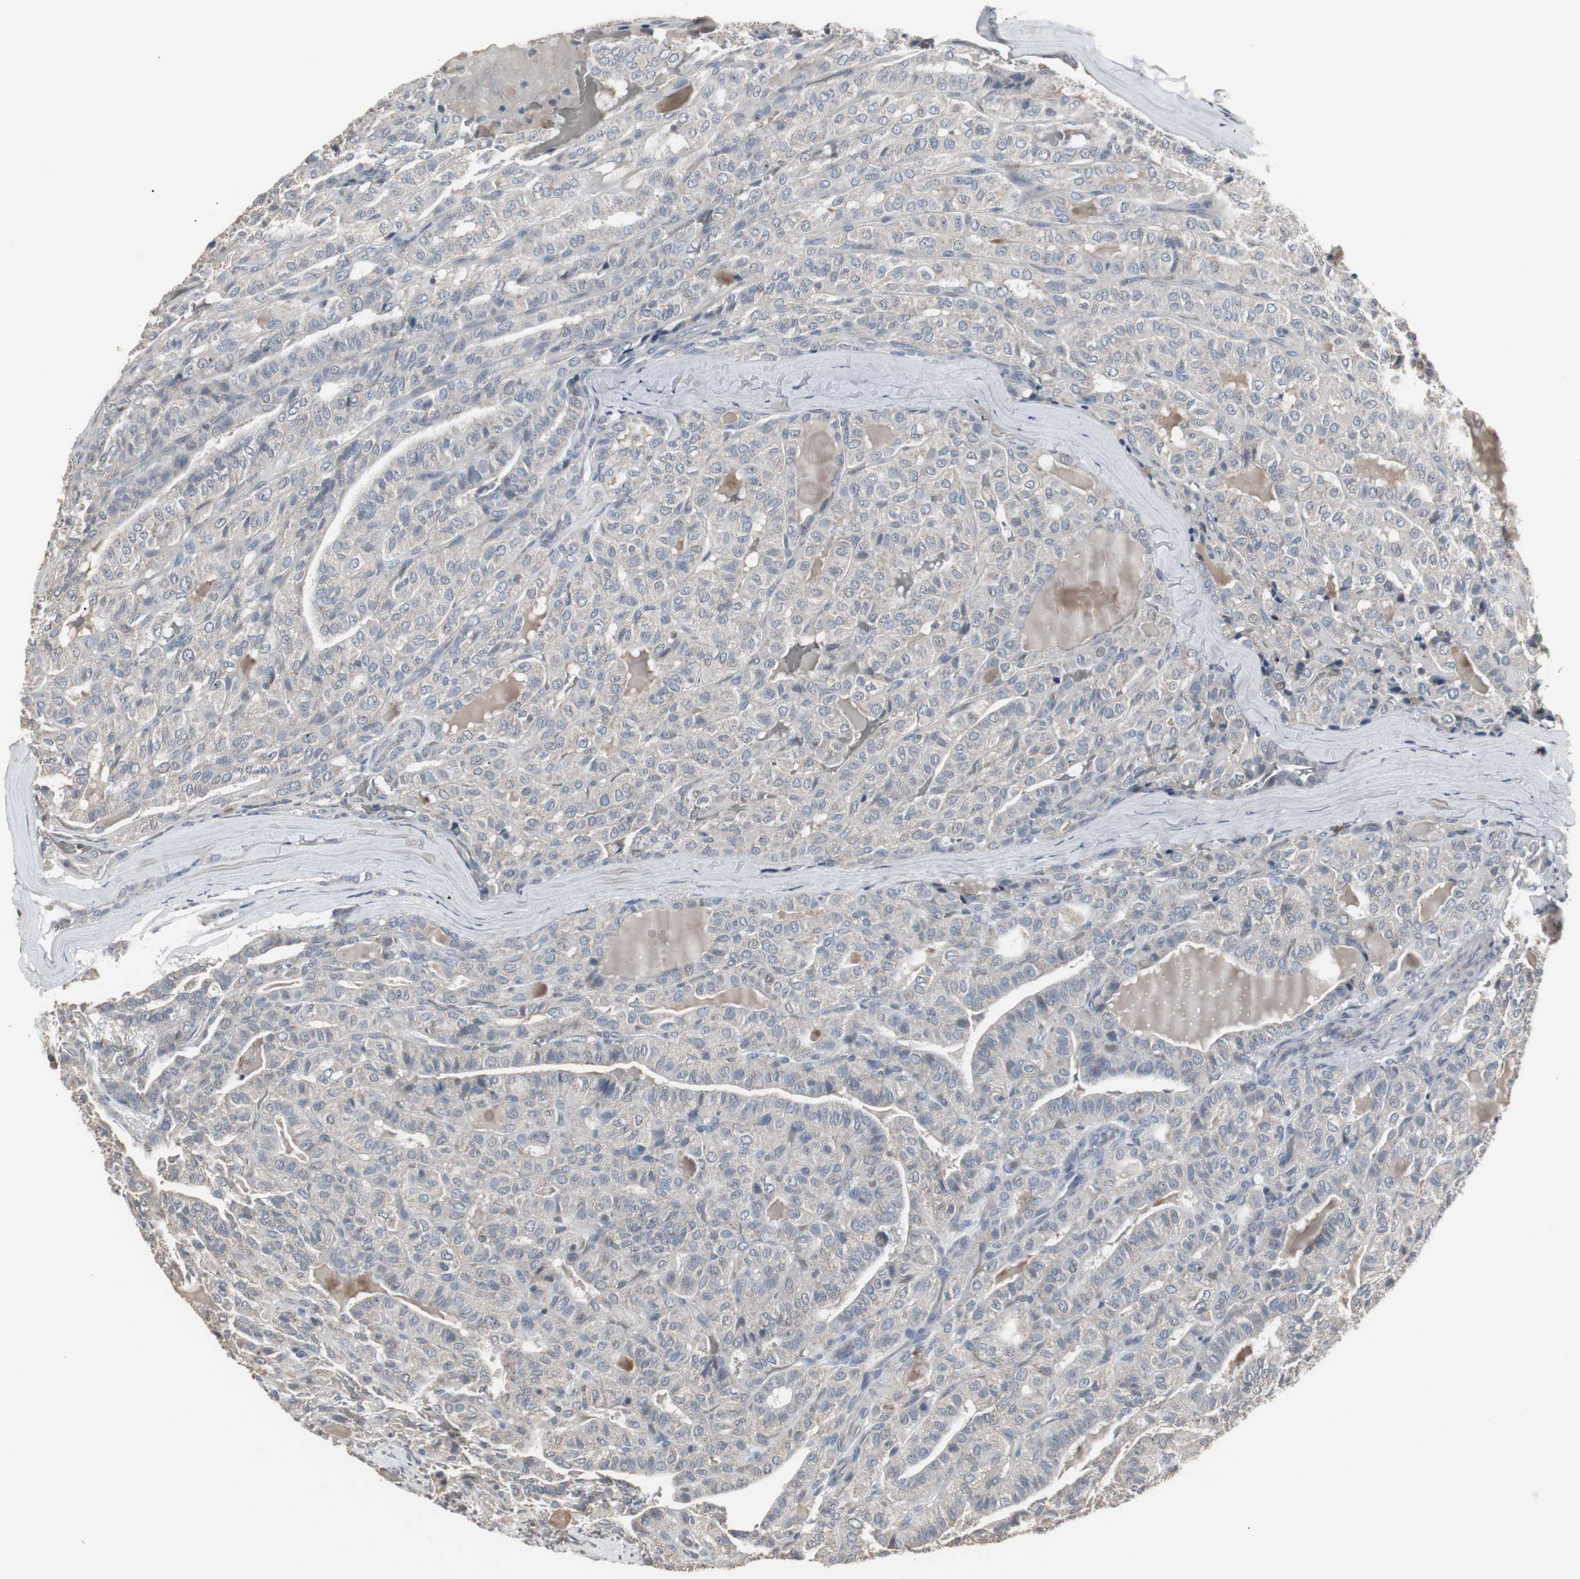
{"staining": {"intensity": "negative", "quantity": "none", "location": "none"}, "tissue": "thyroid cancer", "cell_type": "Tumor cells", "image_type": "cancer", "snomed": [{"axis": "morphology", "description": "Papillary adenocarcinoma, NOS"}, {"axis": "topography", "description": "Thyroid gland"}], "caption": "Immunohistochemistry (IHC) micrograph of papillary adenocarcinoma (thyroid) stained for a protein (brown), which displays no staining in tumor cells.", "gene": "ACAA1", "patient": {"sex": "male", "age": 77}}